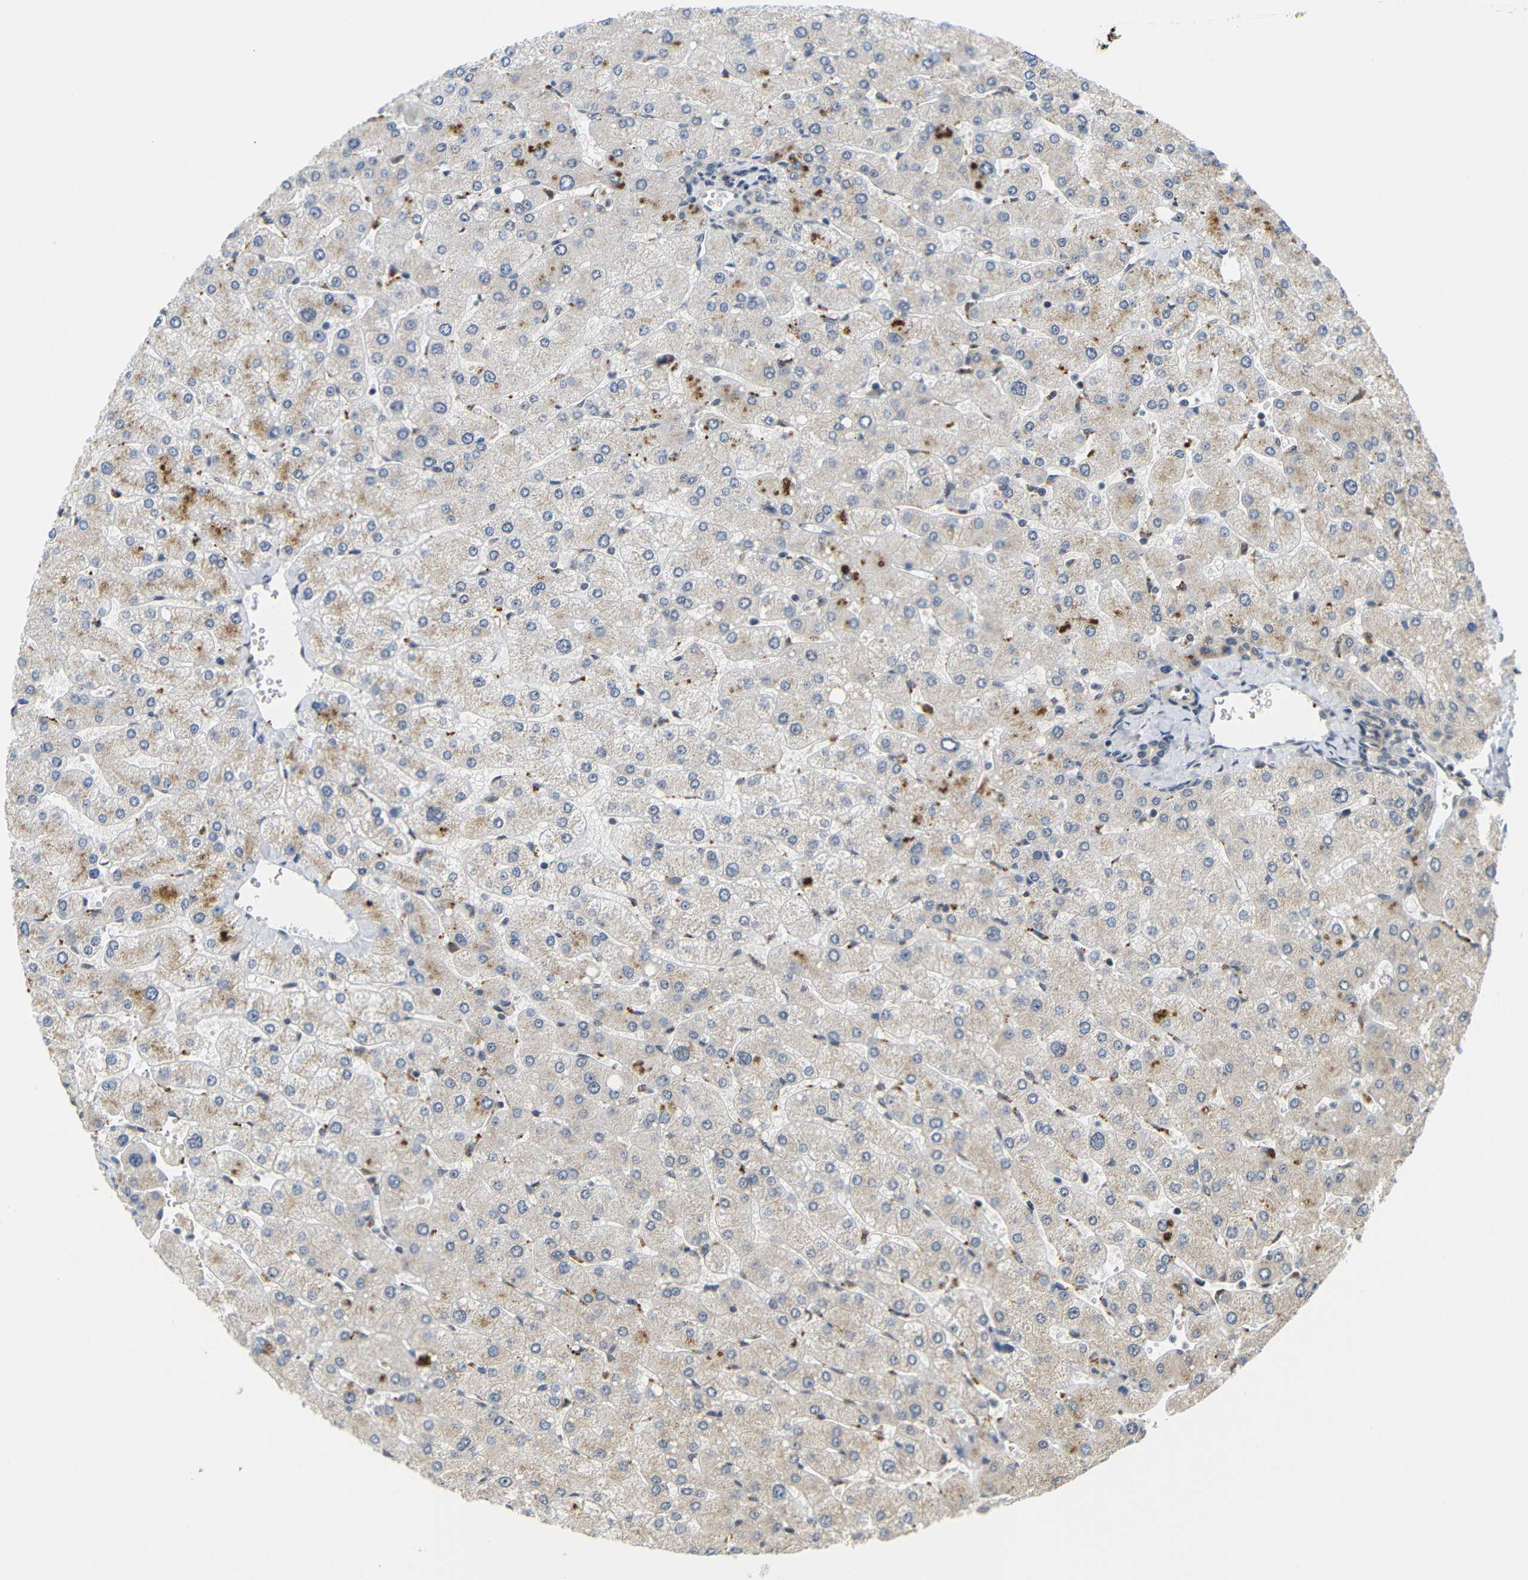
{"staining": {"intensity": "negative", "quantity": "none", "location": "none"}, "tissue": "liver", "cell_type": "Cholangiocytes", "image_type": "normal", "snomed": [{"axis": "morphology", "description": "Normal tissue, NOS"}, {"axis": "topography", "description": "Liver"}], "caption": "High magnification brightfield microscopy of benign liver stained with DAB (brown) and counterstained with hematoxylin (blue): cholangiocytes show no significant positivity. Nuclei are stained in blue.", "gene": "GJA5", "patient": {"sex": "male", "age": 55}}